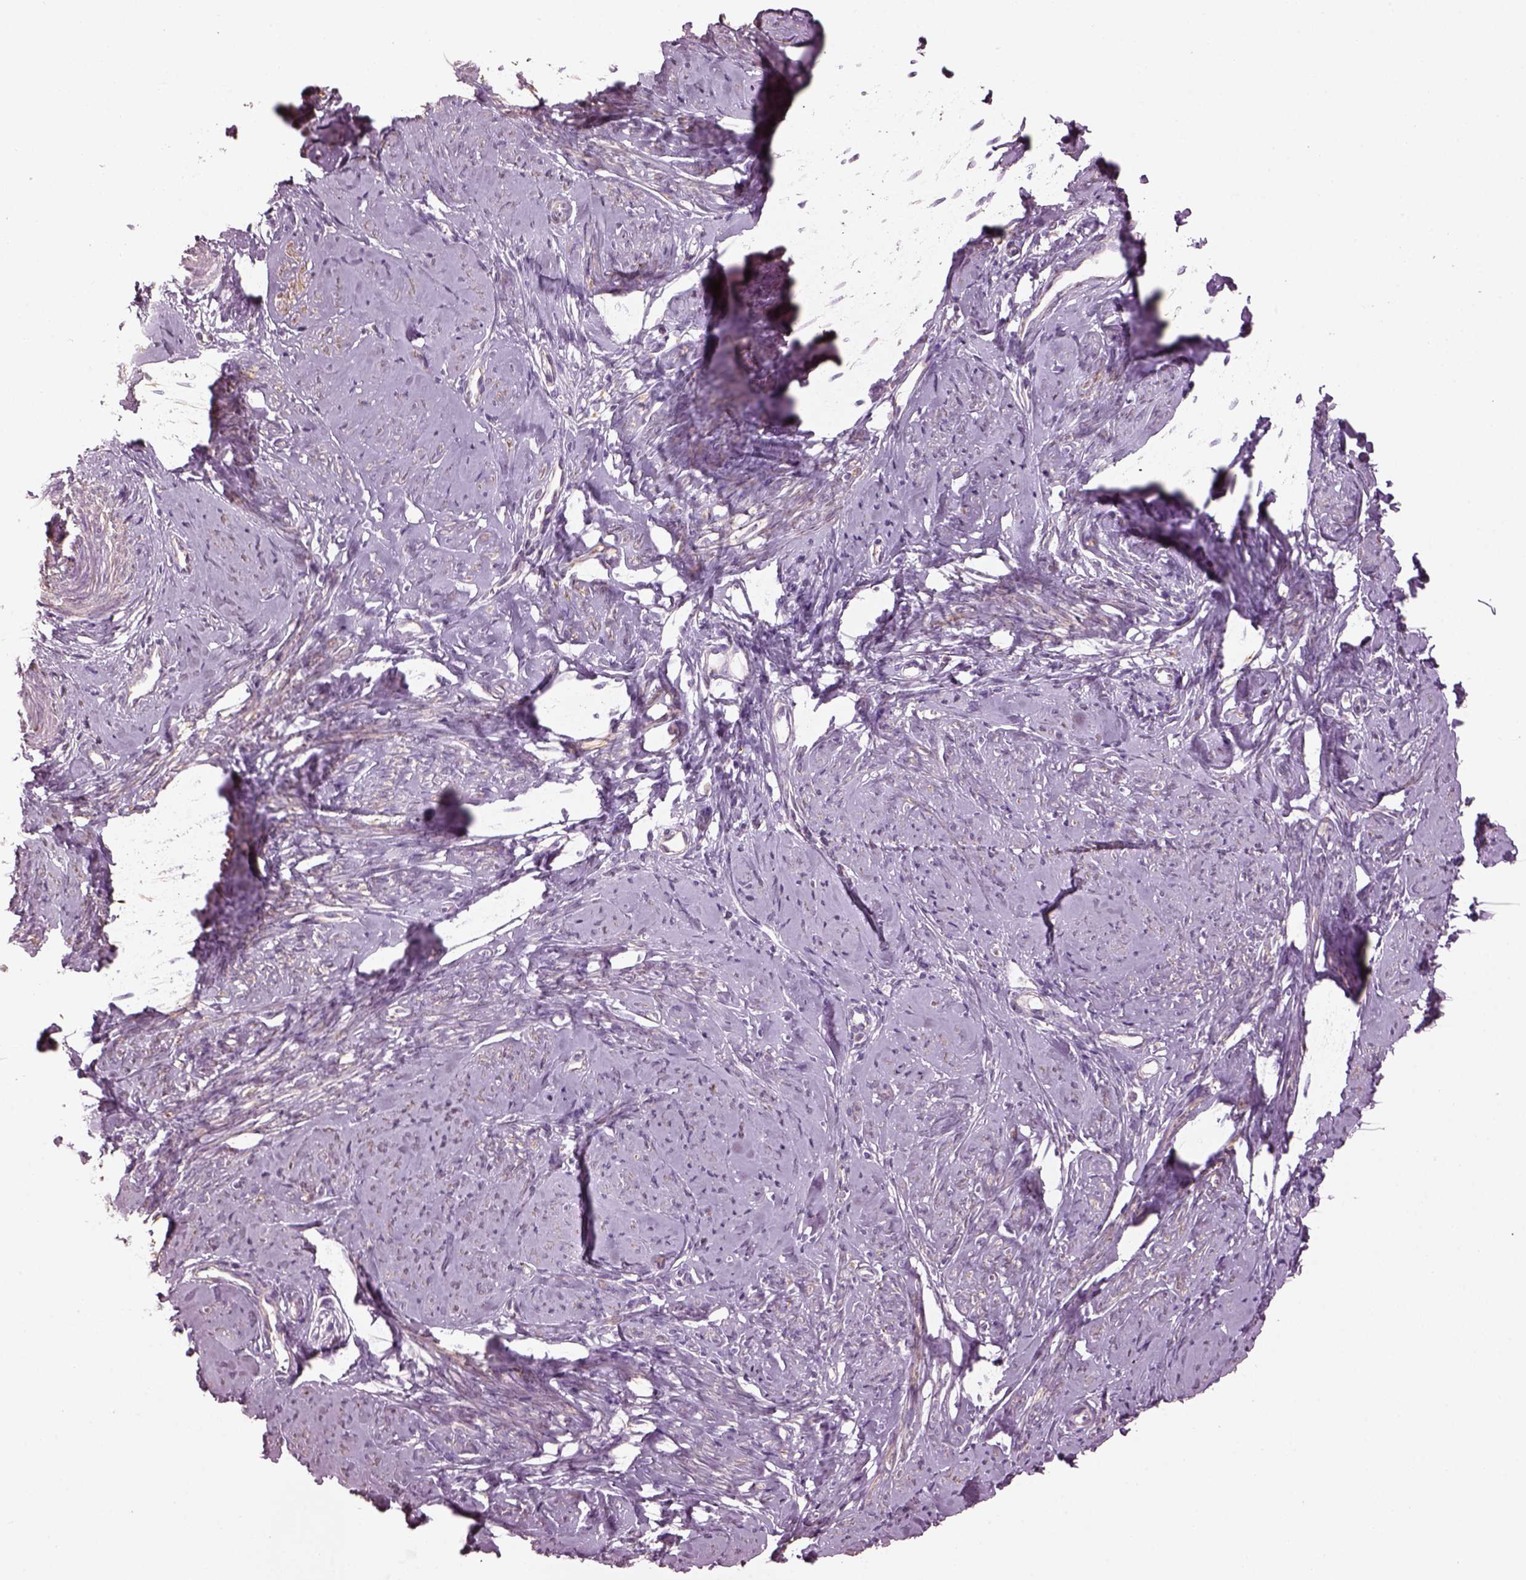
{"staining": {"intensity": "negative", "quantity": "none", "location": "none"}, "tissue": "smooth muscle", "cell_type": "Smooth muscle cells", "image_type": "normal", "snomed": [{"axis": "morphology", "description": "Normal tissue, NOS"}, {"axis": "topography", "description": "Smooth muscle"}], "caption": "Immunohistochemistry histopathology image of unremarkable smooth muscle: human smooth muscle stained with DAB shows no significant protein positivity in smooth muscle cells. Brightfield microscopy of immunohistochemistry (IHC) stained with DAB (3,3'-diaminobenzidine) (brown) and hematoxylin (blue), captured at high magnification.", "gene": "SPATA7", "patient": {"sex": "female", "age": 48}}